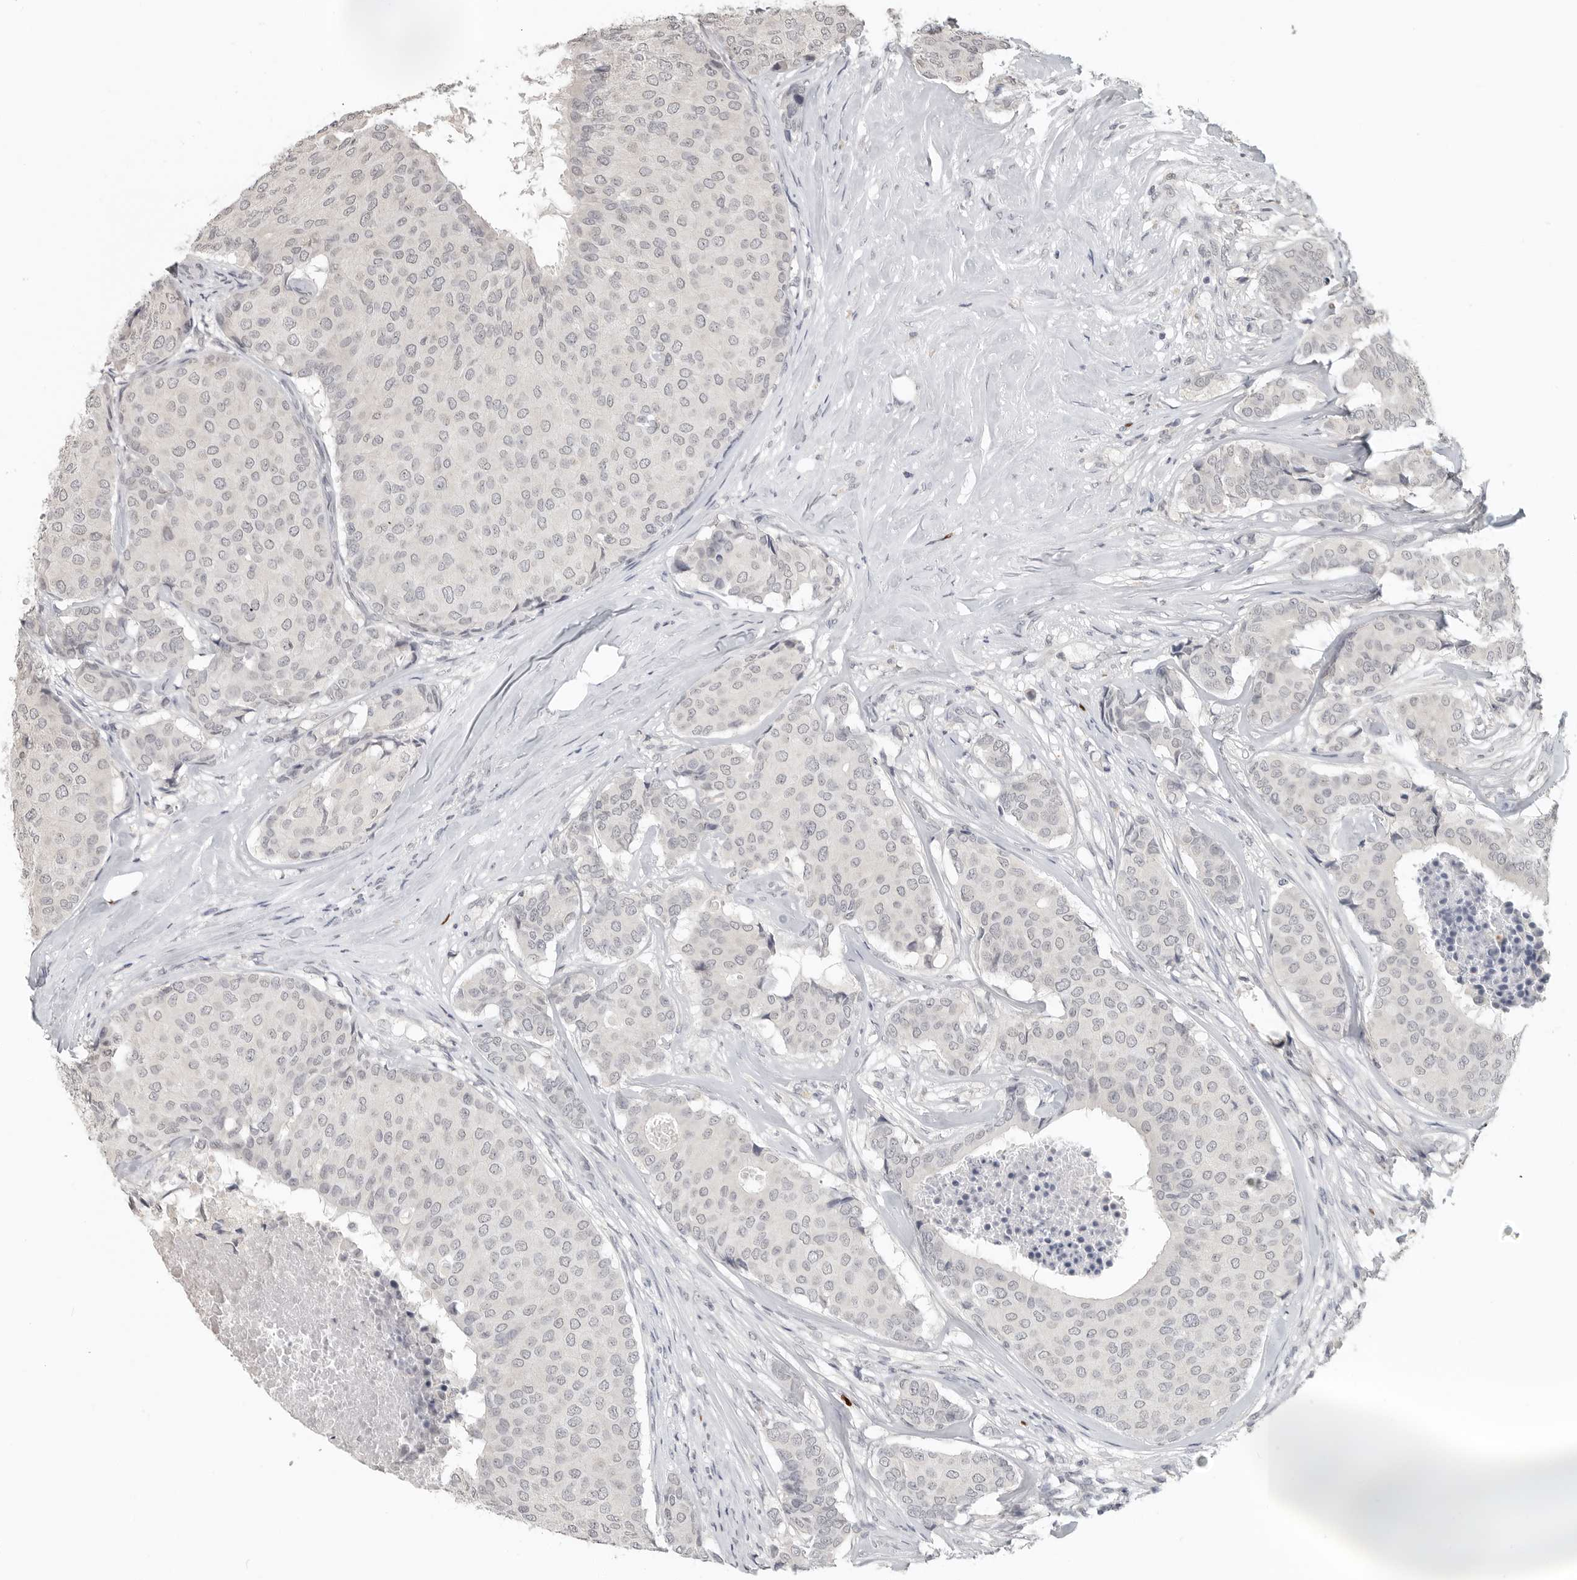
{"staining": {"intensity": "negative", "quantity": "none", "location": "none"}, "tissue": "breast cancer", "cell_type": "Tumor cells", "image_type": "cancer", "snomed": [{"axis": "morphology", "description": "Duct carcinoma"}, {"axis": "topography", "description": "Breast"}], "caption": "The photomicrograph reveals no staining of tumor cells in breast intraductal carcinoma. (Brightfield microscopy of DAB IHC at high magnification).", "gene": "FOXP3", "patient": {"sex": "female", "age": 75}}